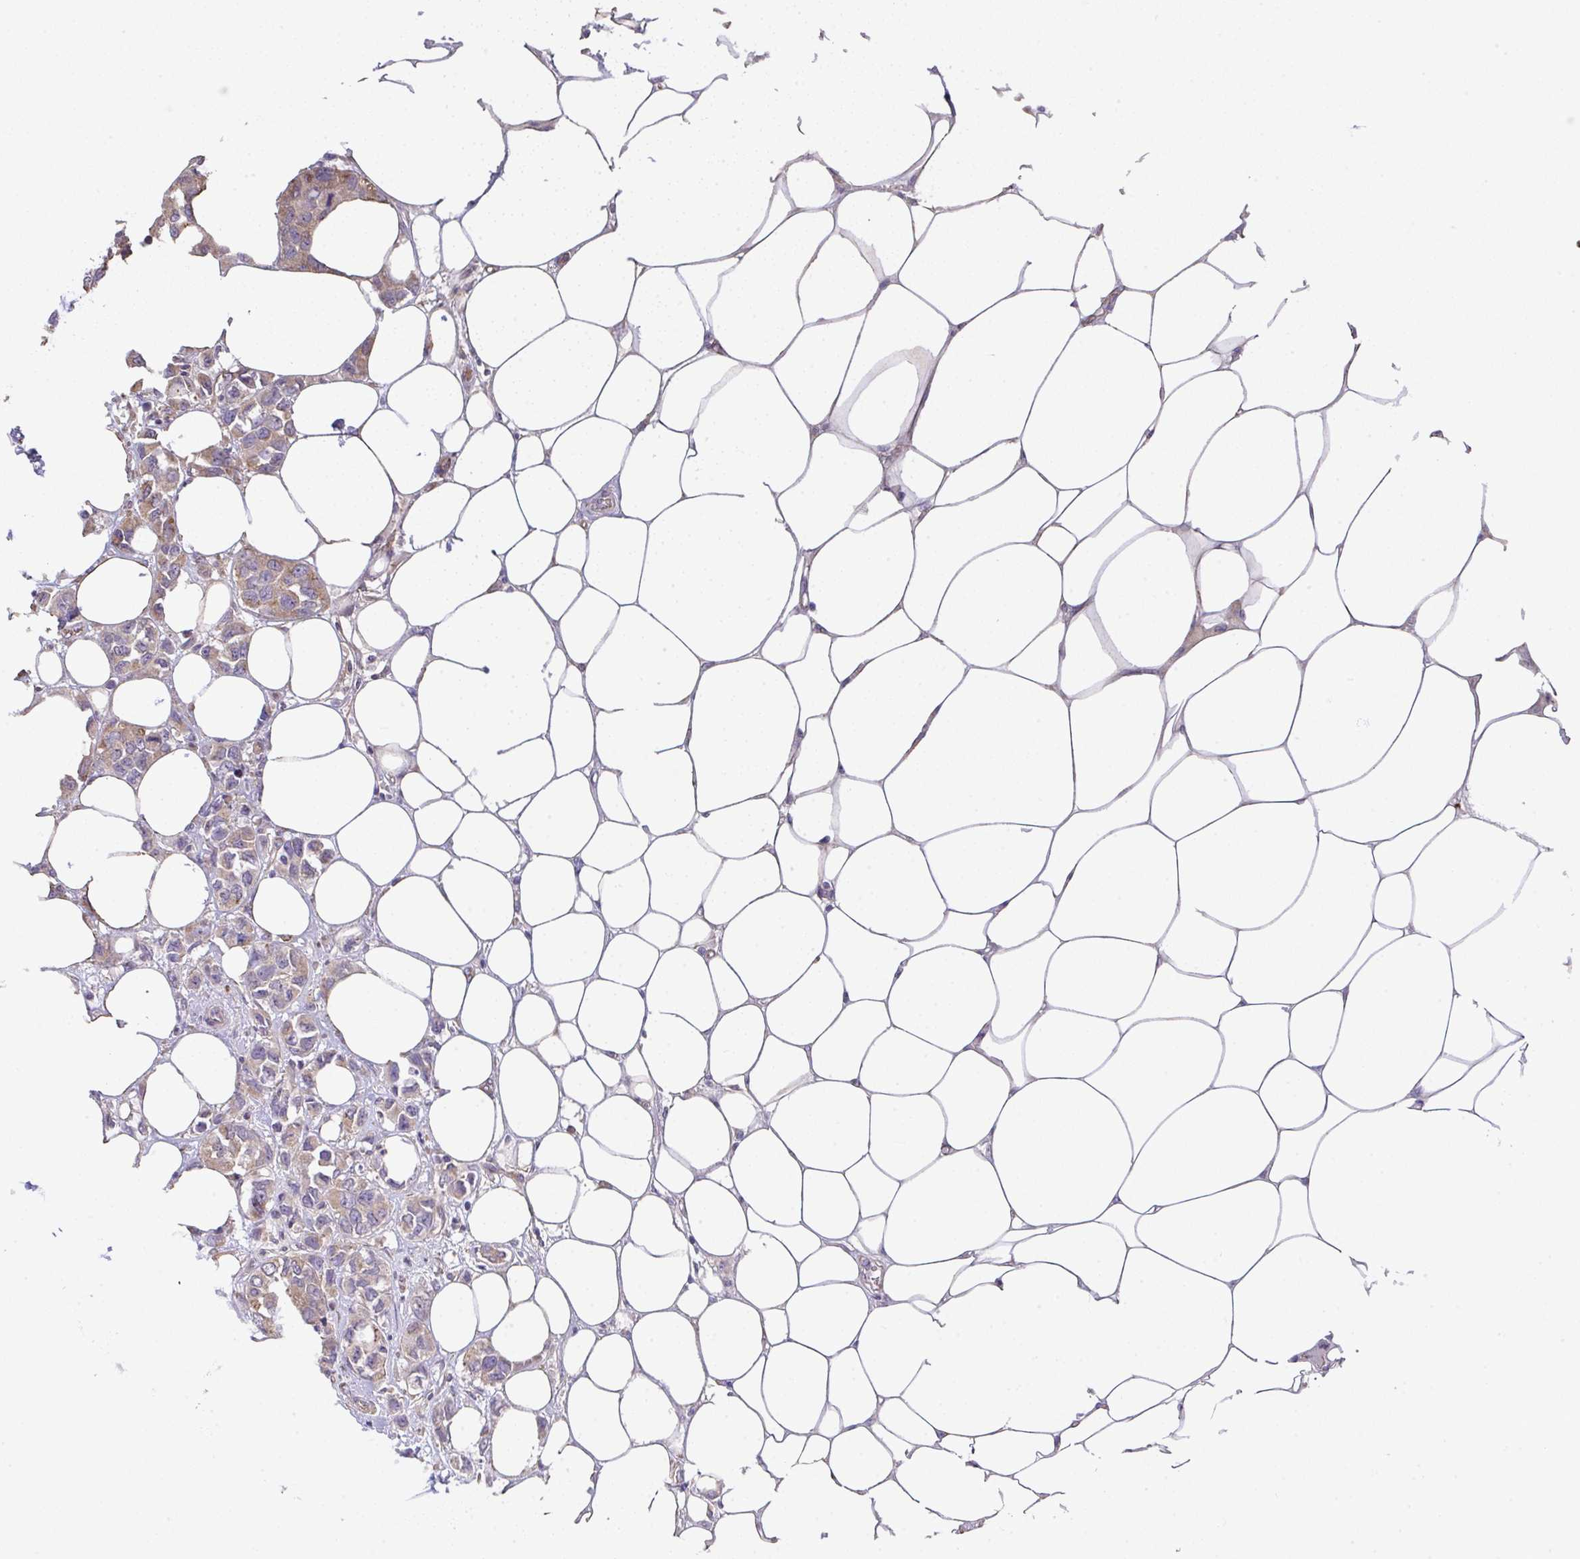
{"staining": {"intensity": "weak", "quantity": "<25%", "location": "cytoplasmic/membranous"}, "tissue": "breast cancer", "cell_type": "Tumor cells", "image_type": "cancer", "snomed": [{"axis": "morphology", "description": "Lobular carcinoma"}, {"axis": "topography", "description": "Breast"}], "caption": "Immunohistochemistry image of human breast cancer stained for a protein (brown), which demonstrates no positivity in tumor cells. (DAB immunohistochemistry (IHC), high magnification).", "gene": "RUNDC3B", "patient": {"sex": "female", "age": 91}}